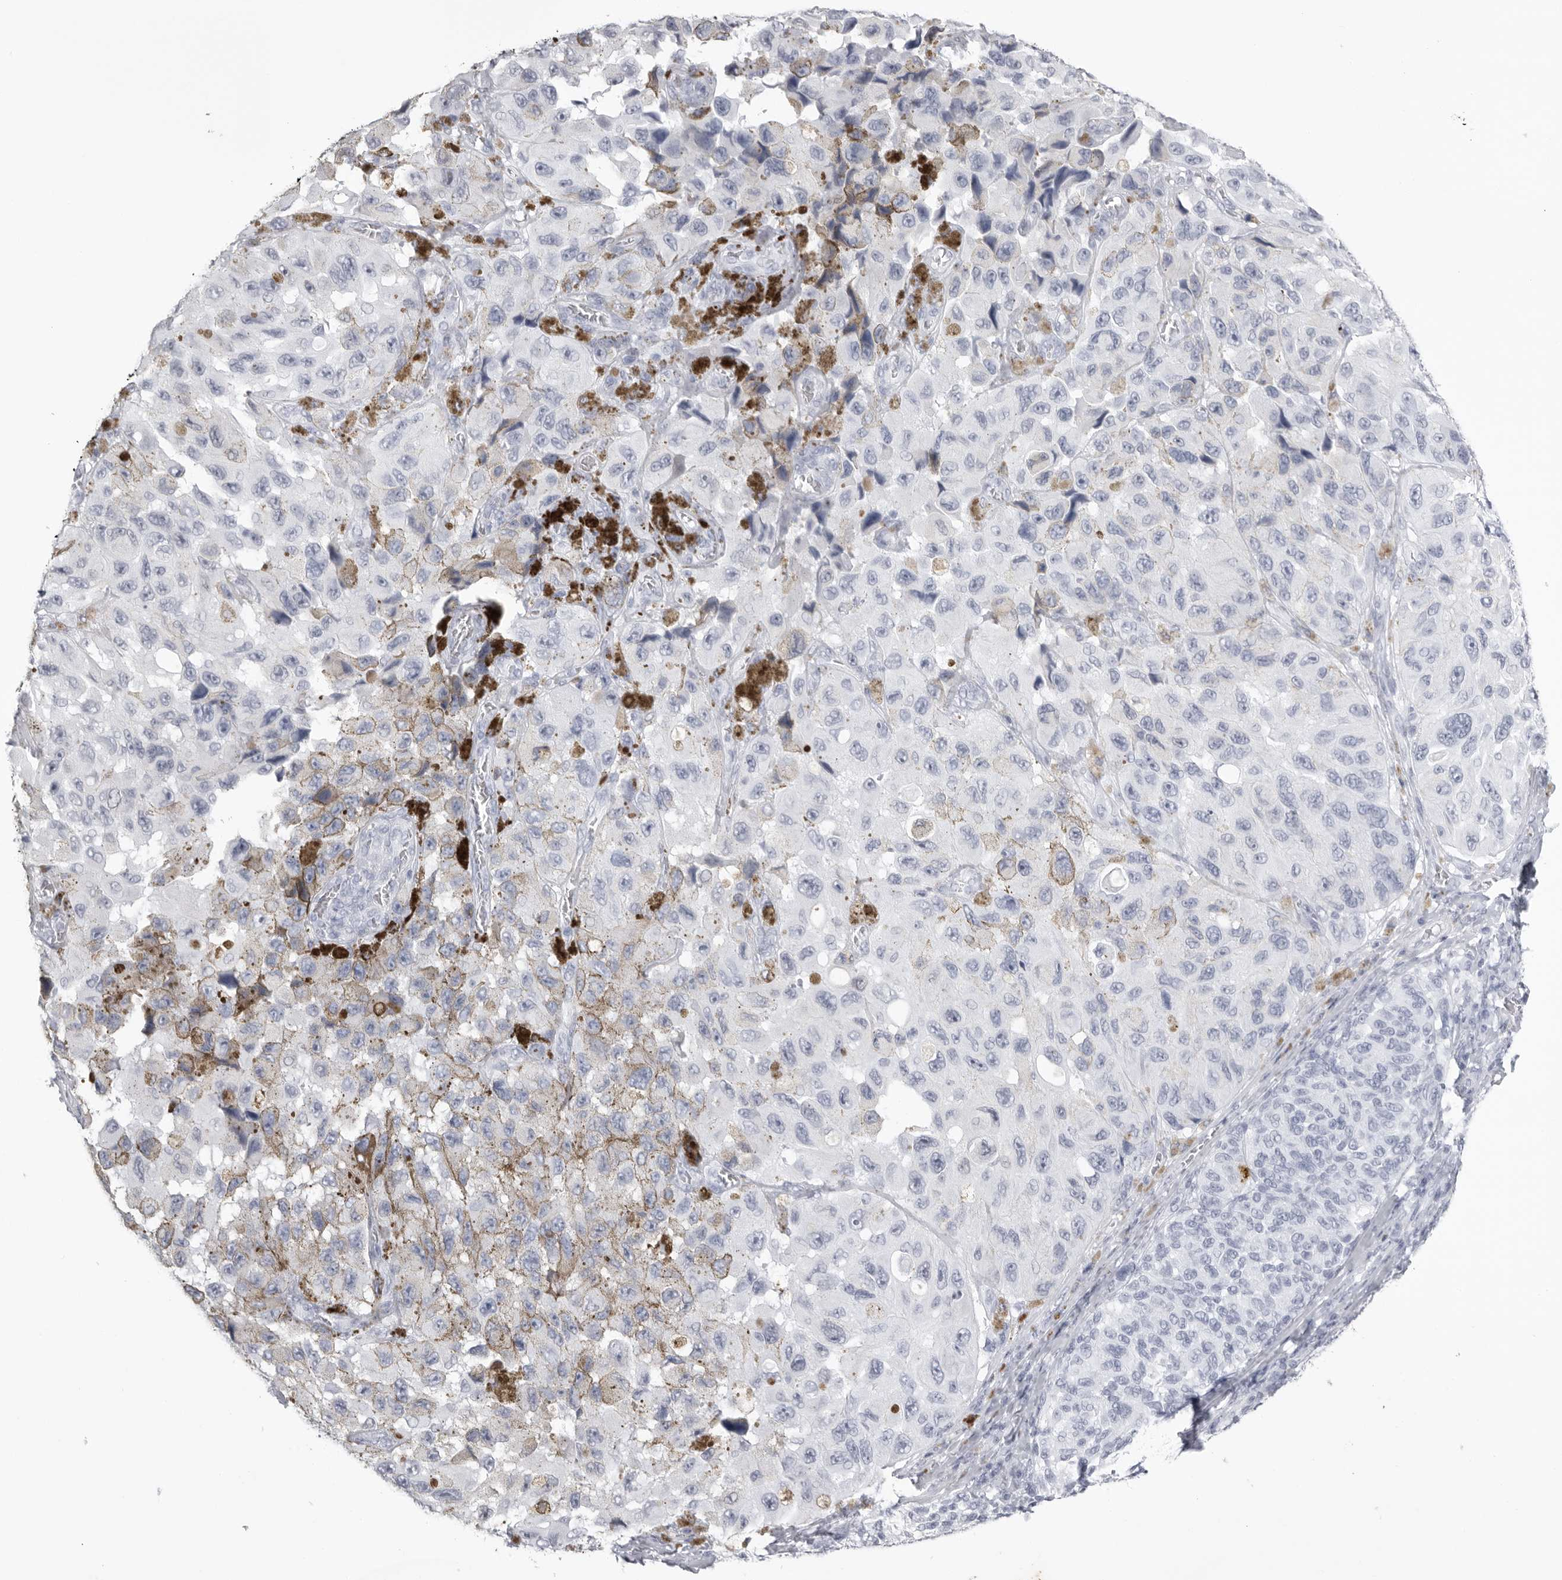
{"staining": {"intensity": "negative", "quantity": "none", "location": "none"}, "tissue": "melanoma", "cell_type": "Tumor cells", "image_type": "cancer", "snomed": [{"axis": "morphology", "description": "Malignant melanoma, NOS"}, {"axis": "topography", "description": "Skin"}], "caption": "Tumor cells show no significant expression in melanoma. Brightfield microscopy of IHC stained with DAB (brown) and hematoxylin (blue), captured at high magnification.", "gene": "KLK9", "patient": {"sex": "female", "age": 73}}